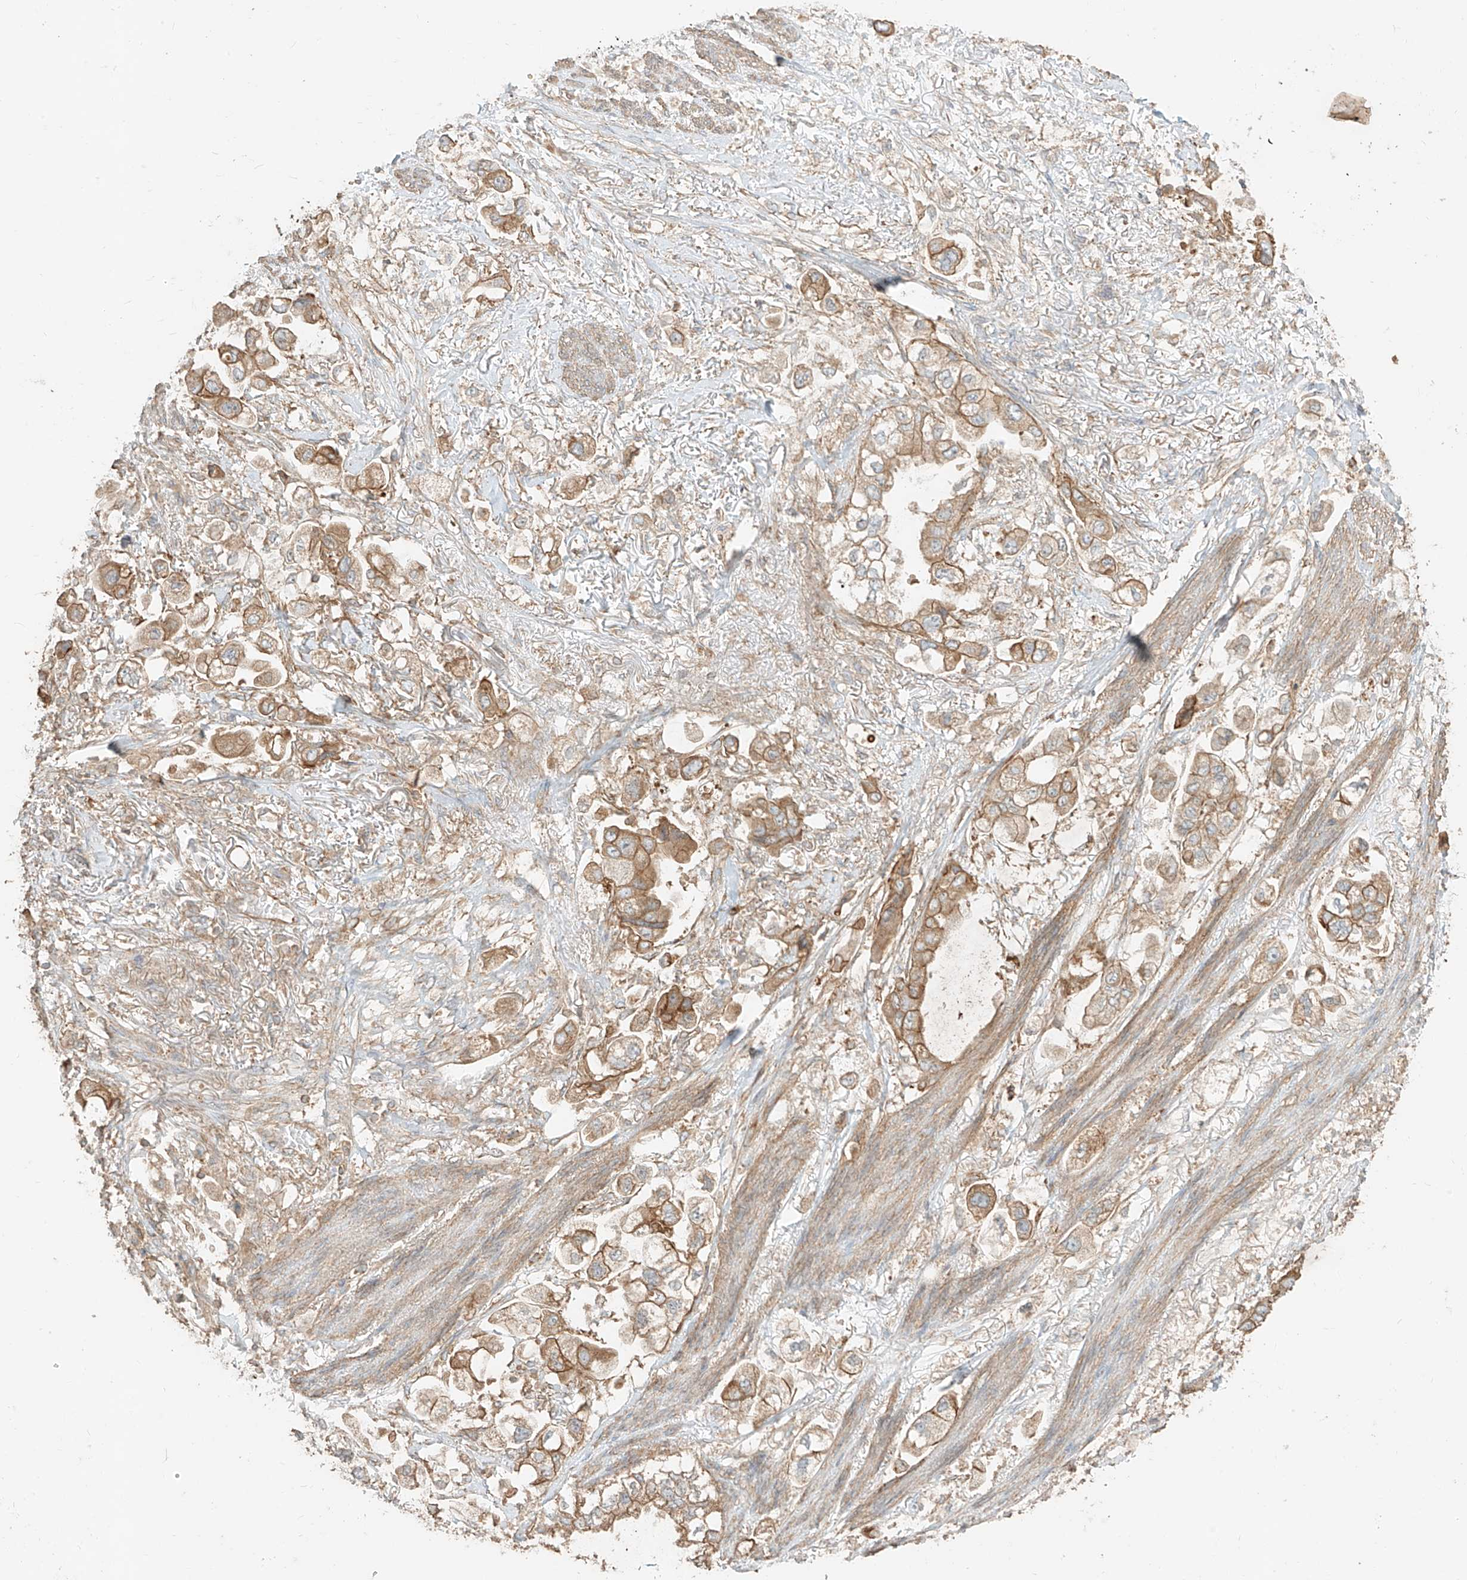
{"staining": {"intensity": "moderate", "quantity": ">75%", "location": "cytoplasmic/membranous"}, "tissue": "stomach cancer", "cell_type": "Tumor cells", "image_type": "cancer", "snomed": [{"axis": "morphology", "description": "Adenocarcinoma, NOS"}, {"axis": "topography", "description": "Stomach"}], "caption": "Stomach cancer (adenocarcinoma) was stained to show a protein in brown. There is medium levels of moderate cytoplasmic/membranous expression in approximately >75% of tumor cells.", "gene": "CCDC115", "patient": {"sex": "male", "age": 62}}